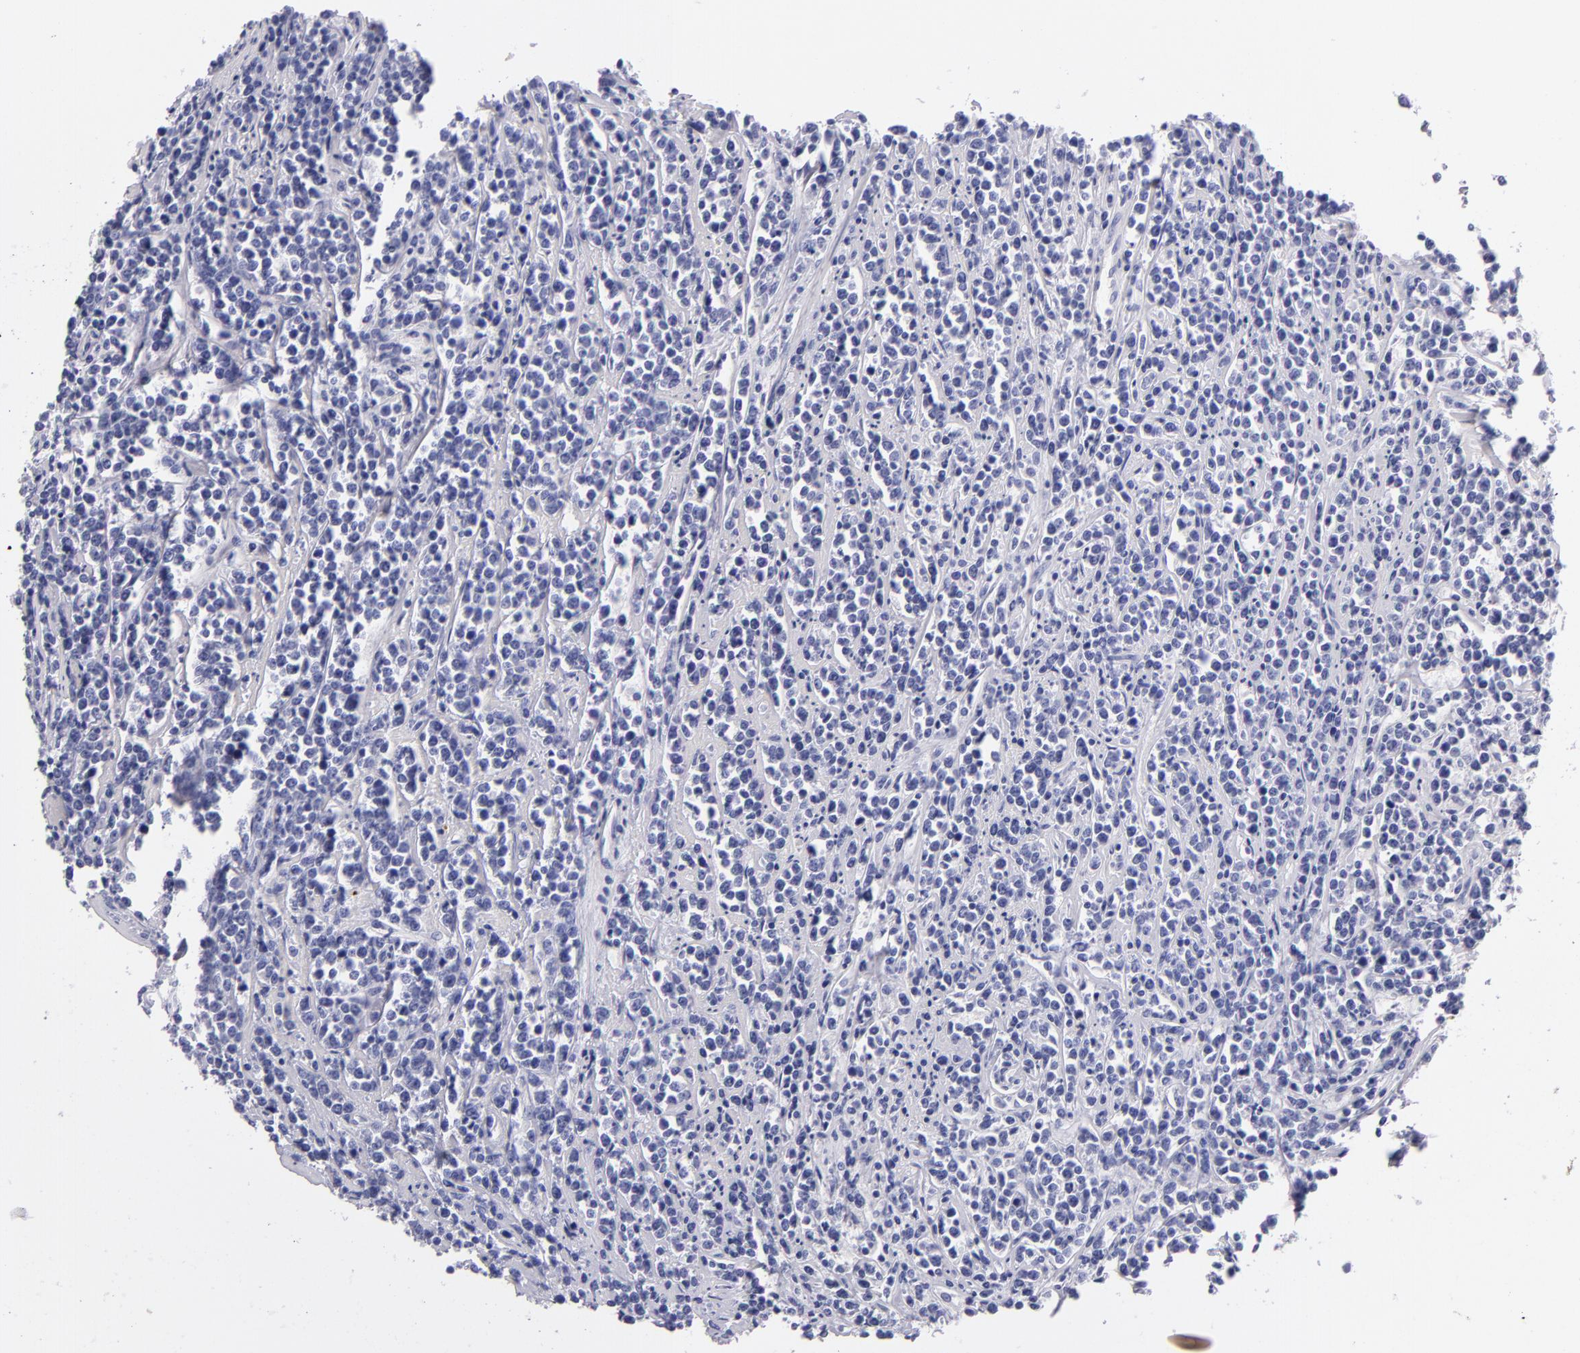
{"staining": {"intensity": "negative", "quantity": "none", "location": "none"}, "tissue": "lymphoma", "cell_type": "Tumor cells", "image_type": "cancer", "snomed": [{"axis": "morphology", "description": "Malignant lymphoma, non-Hodgkin's type, High grade"}, {"axis": "topography", "description": "Small intestine"}, {"axis": "topography", "description": "Colon"}], "caption": "A micrograph of human lymphoma is negative for staining in tumor cells.", "gene": "GP1BA", "patient": {"sex": "male", "age": 8}}